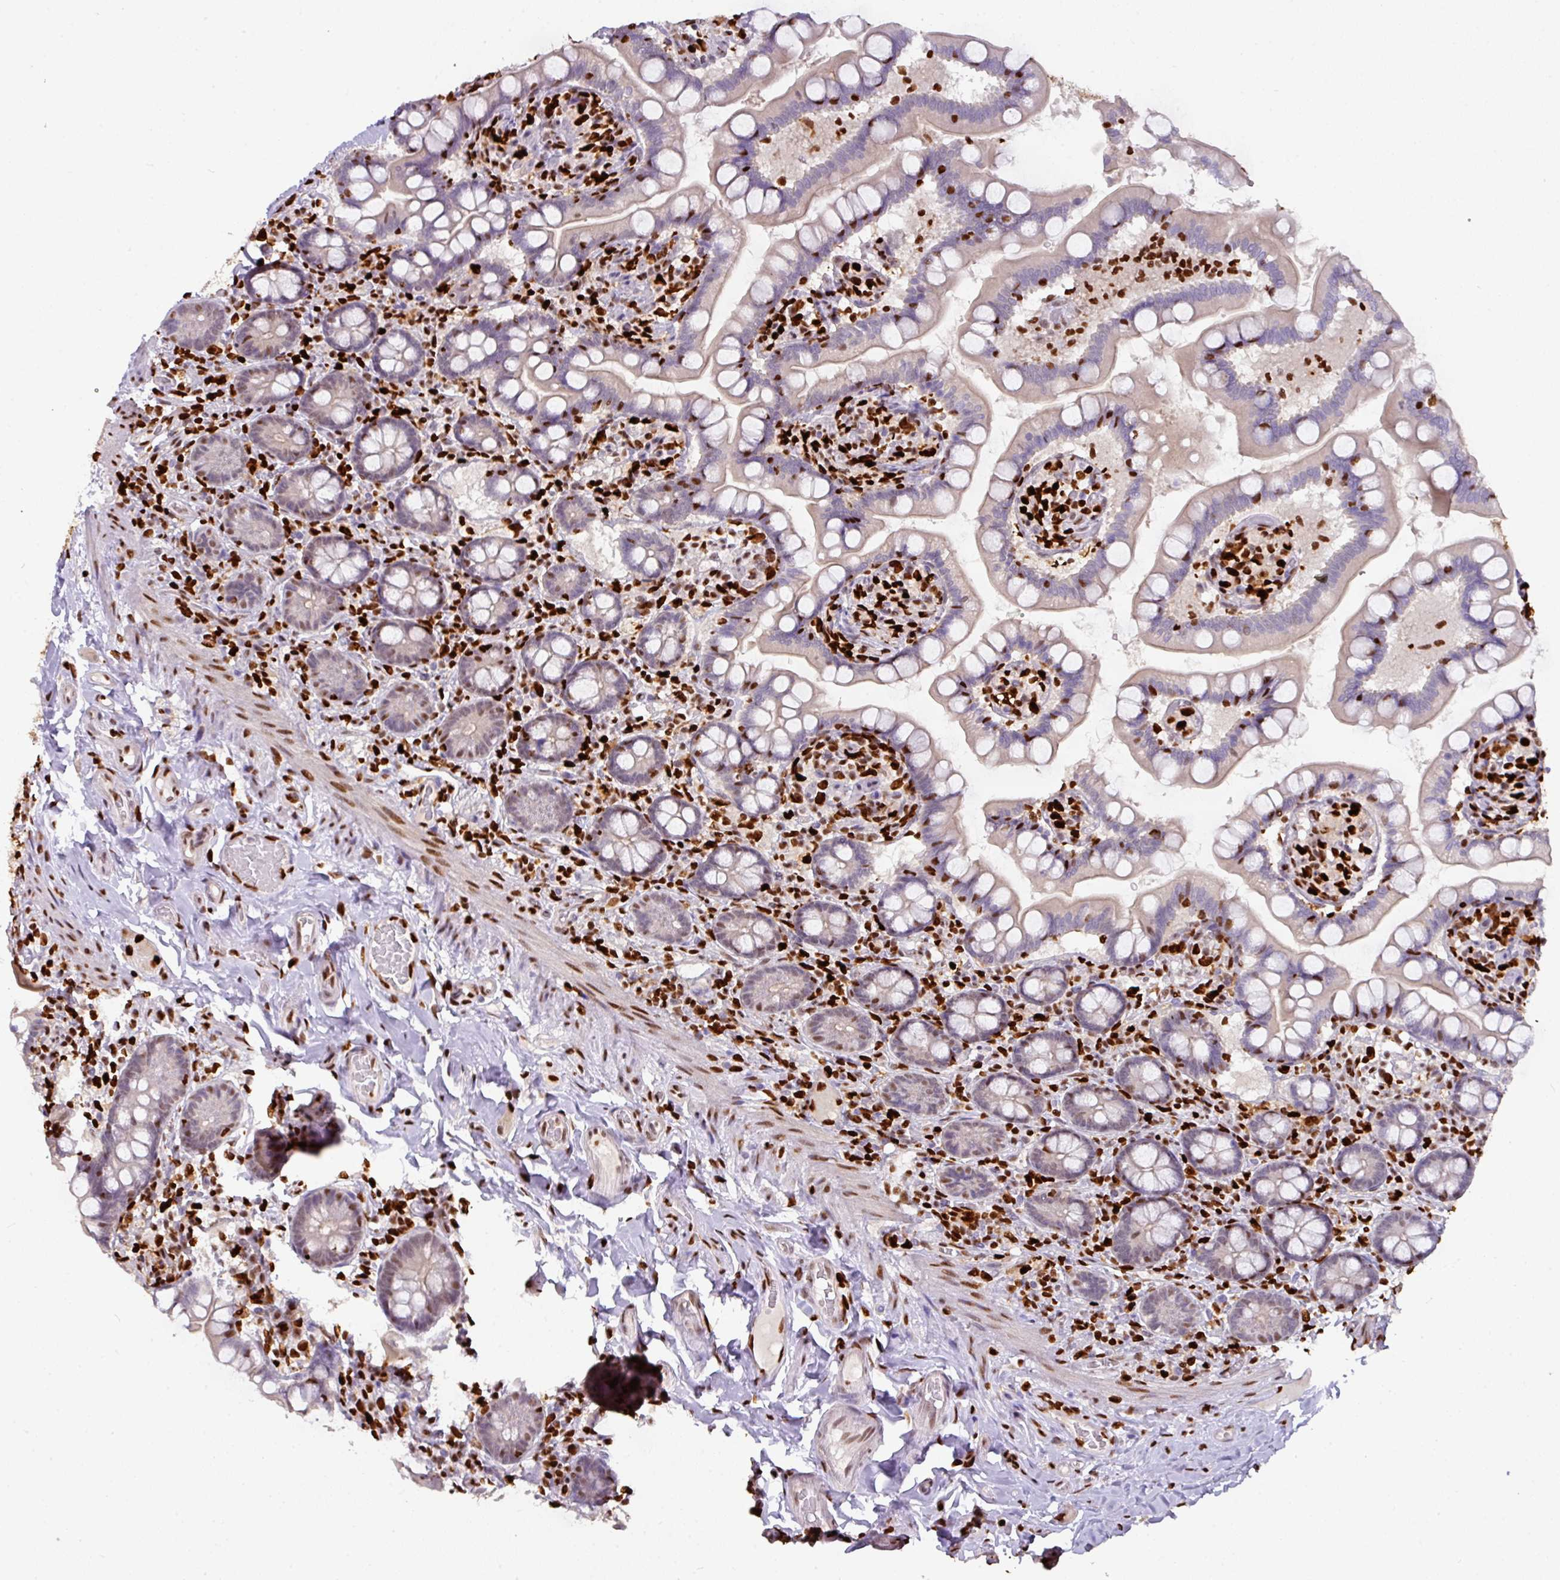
{"staining": {"intensity": "moderate", "quantity": "25%-75%", "location": "nuclear"}, "tissue": "small intestine", "cell_type": "Glandular cells", "image_type": "normal", "snomed": [{"axis": "morphology", "description": "Normal tissue, NOS"}, {"axis": "topography", "description": "Small intestine"}], "caption": "Small intestine was stained to show a protein in brown. There is medium levels of moderate nuclear expression in approximately 25%-75% of glandular cells. (Stains: DAB (3,3'-diaminobenzidine) in brown, nuclei in blue, Microscopy: brightfield microscopy at high magnification).", "gene": "SAMHD1", "patient": {"sex": "female", "age": 64}}